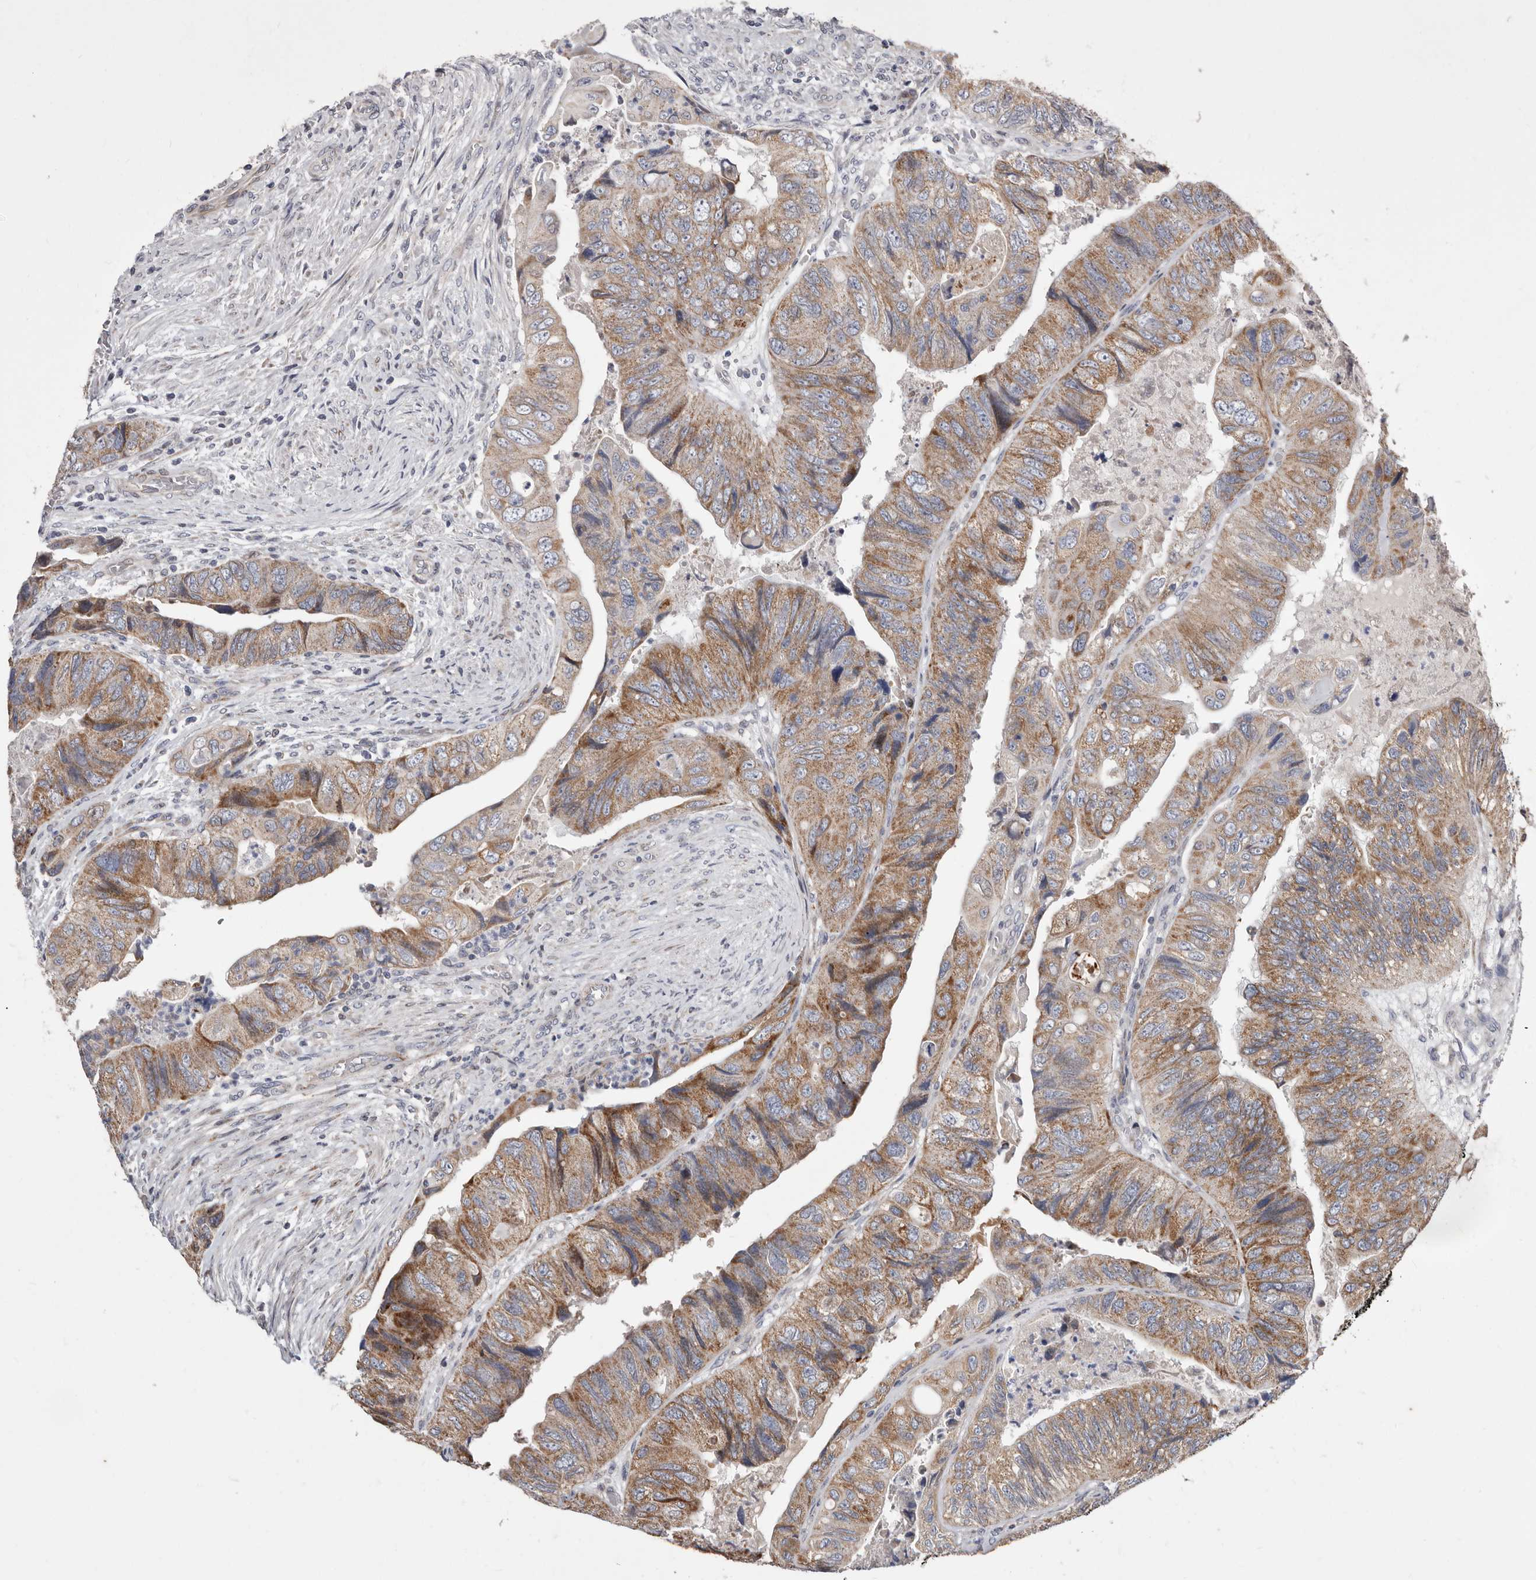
{"staining": {"intensity": "moderate", "quantity": ">75%", "location": "cytoplasmic/membranous"}, "tissue": "colorectal cancer", "cell_type": "Tumor cells", "image_type": "cancer", "snomed": [{"axis": "morphology", "description": "Adenocarcinoma, NOS"}, {"axis": "topography", "description": "Rectum"}], "caption": "The image displays immunohistochemical staining of colorectal cancer (adenocarcinoma). There is moderate cytoplasmic/membranous expression is seen in about >75% of tumor cells. (DAB = brown stain, brightfield microscopy at high magnification).", "gene": "TIMM17B", "patient": {"sex": "male", "age": 63}}